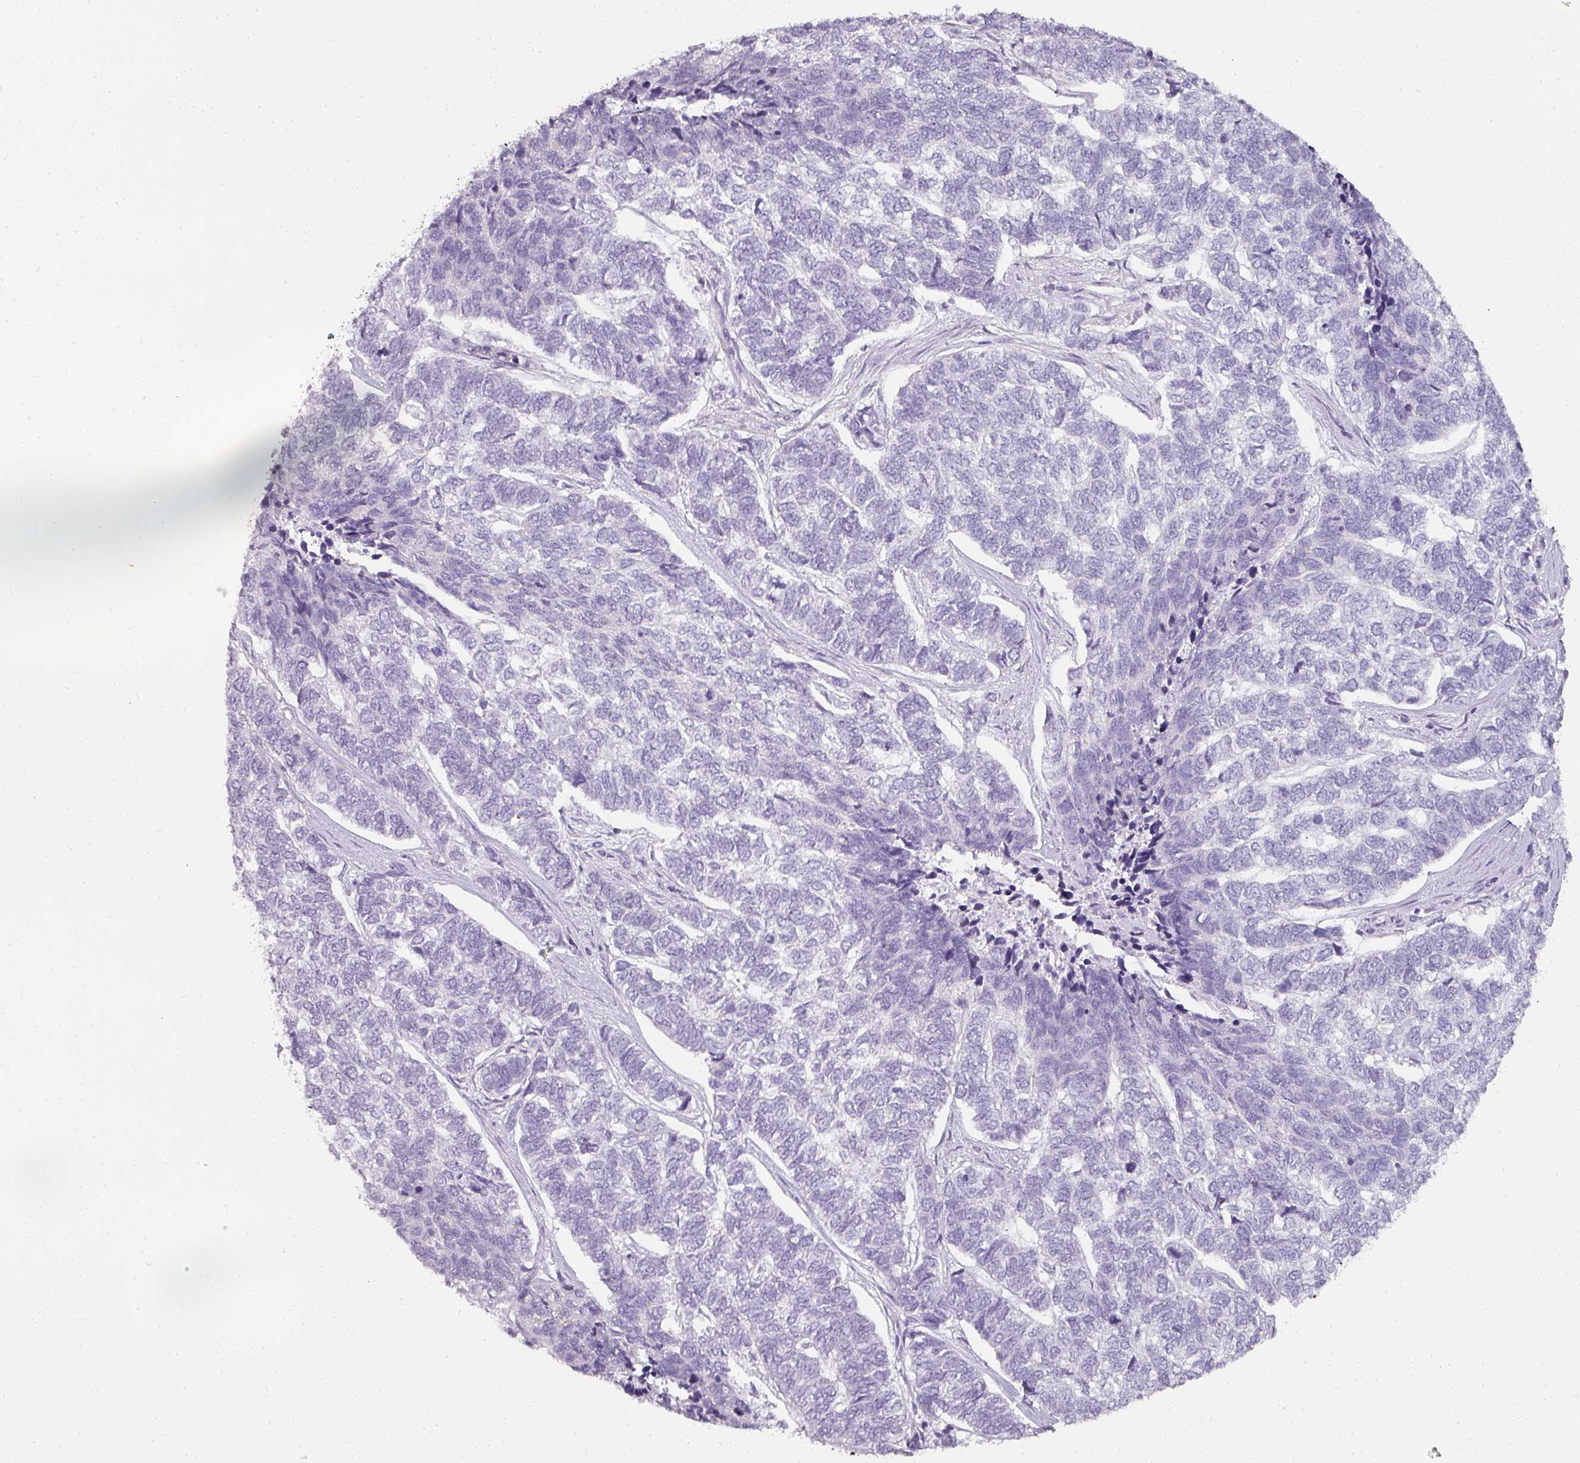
{"staining": {"intensity": "negative", "quantity": "none", "location": "none"}, "tissue": "skin cancer", "cell_type": "Tumor cells", "image_type": "cancer", "snomed": [{"axis": "morphology", "description": "Basal cell carcinoma"}, {"axis": "topography", "description": "Skin"}], "caption": "Immunohistochemical staining of human basal cell carcinoma (skin) shows no significant positivity in tumor cells.", "gene": "CAMP", "patient": {"sex": "female", "age": 65}}